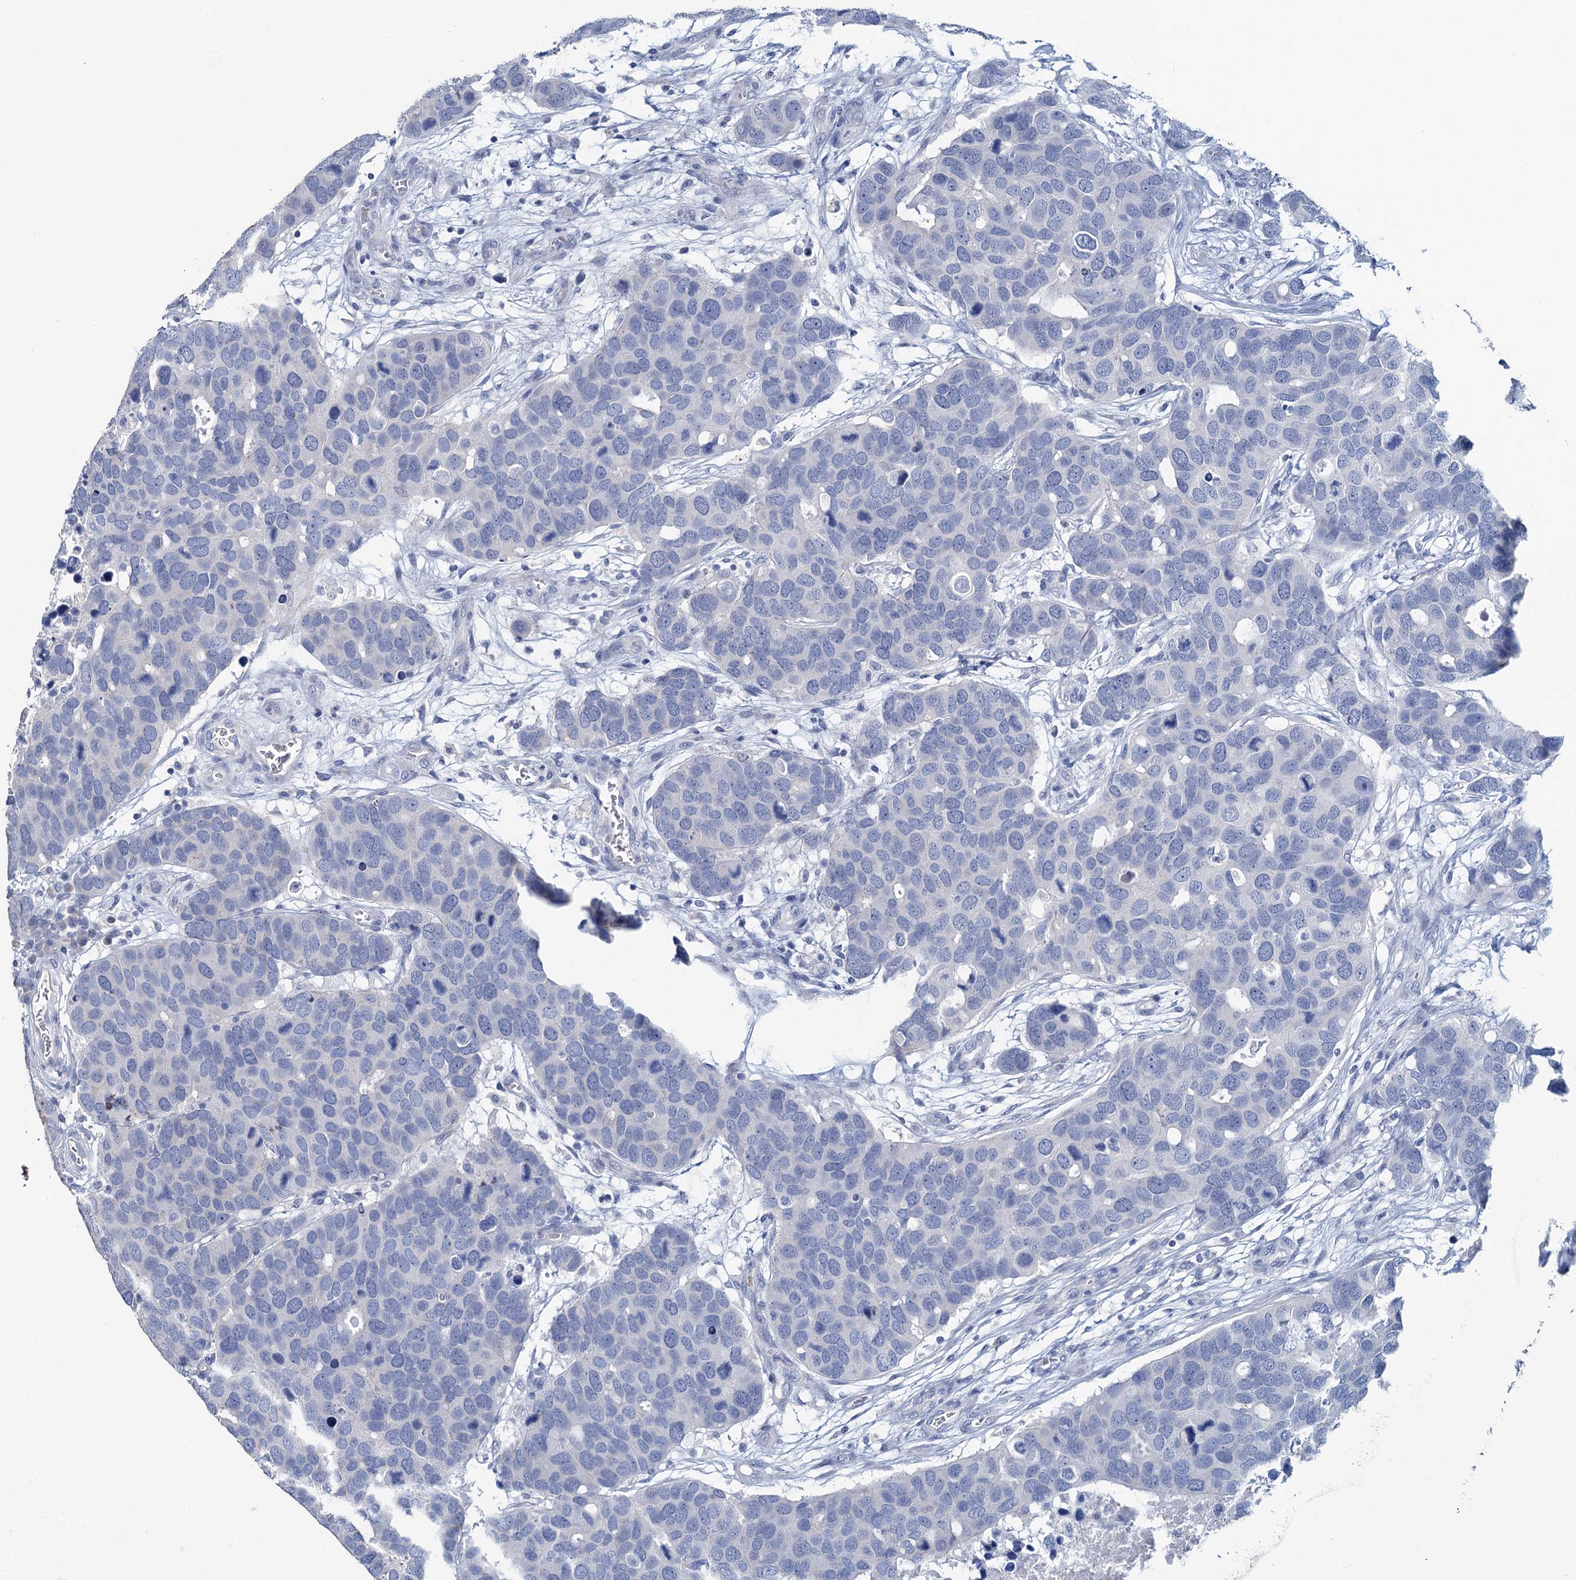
{"staining": {"intensity": "negative", "quantity": "none", "location": "none"}, "tissue": "breast cancer", "cell_type": "Tumor cells", "image_type": "cancer", "snomed": [{"axis": "morphology", "description": "Duct carcinoma"}, {"axis": "topography", "description": "Breast"}], "caption": "DAB (3,3'-diaminobenzidine) immunohistochemical staining of intraductal carcinoma (breast) exhibits no significant expression in tumor cells.", "gene": "SNCB", "patient": {"sex": "female", "age": 83}}